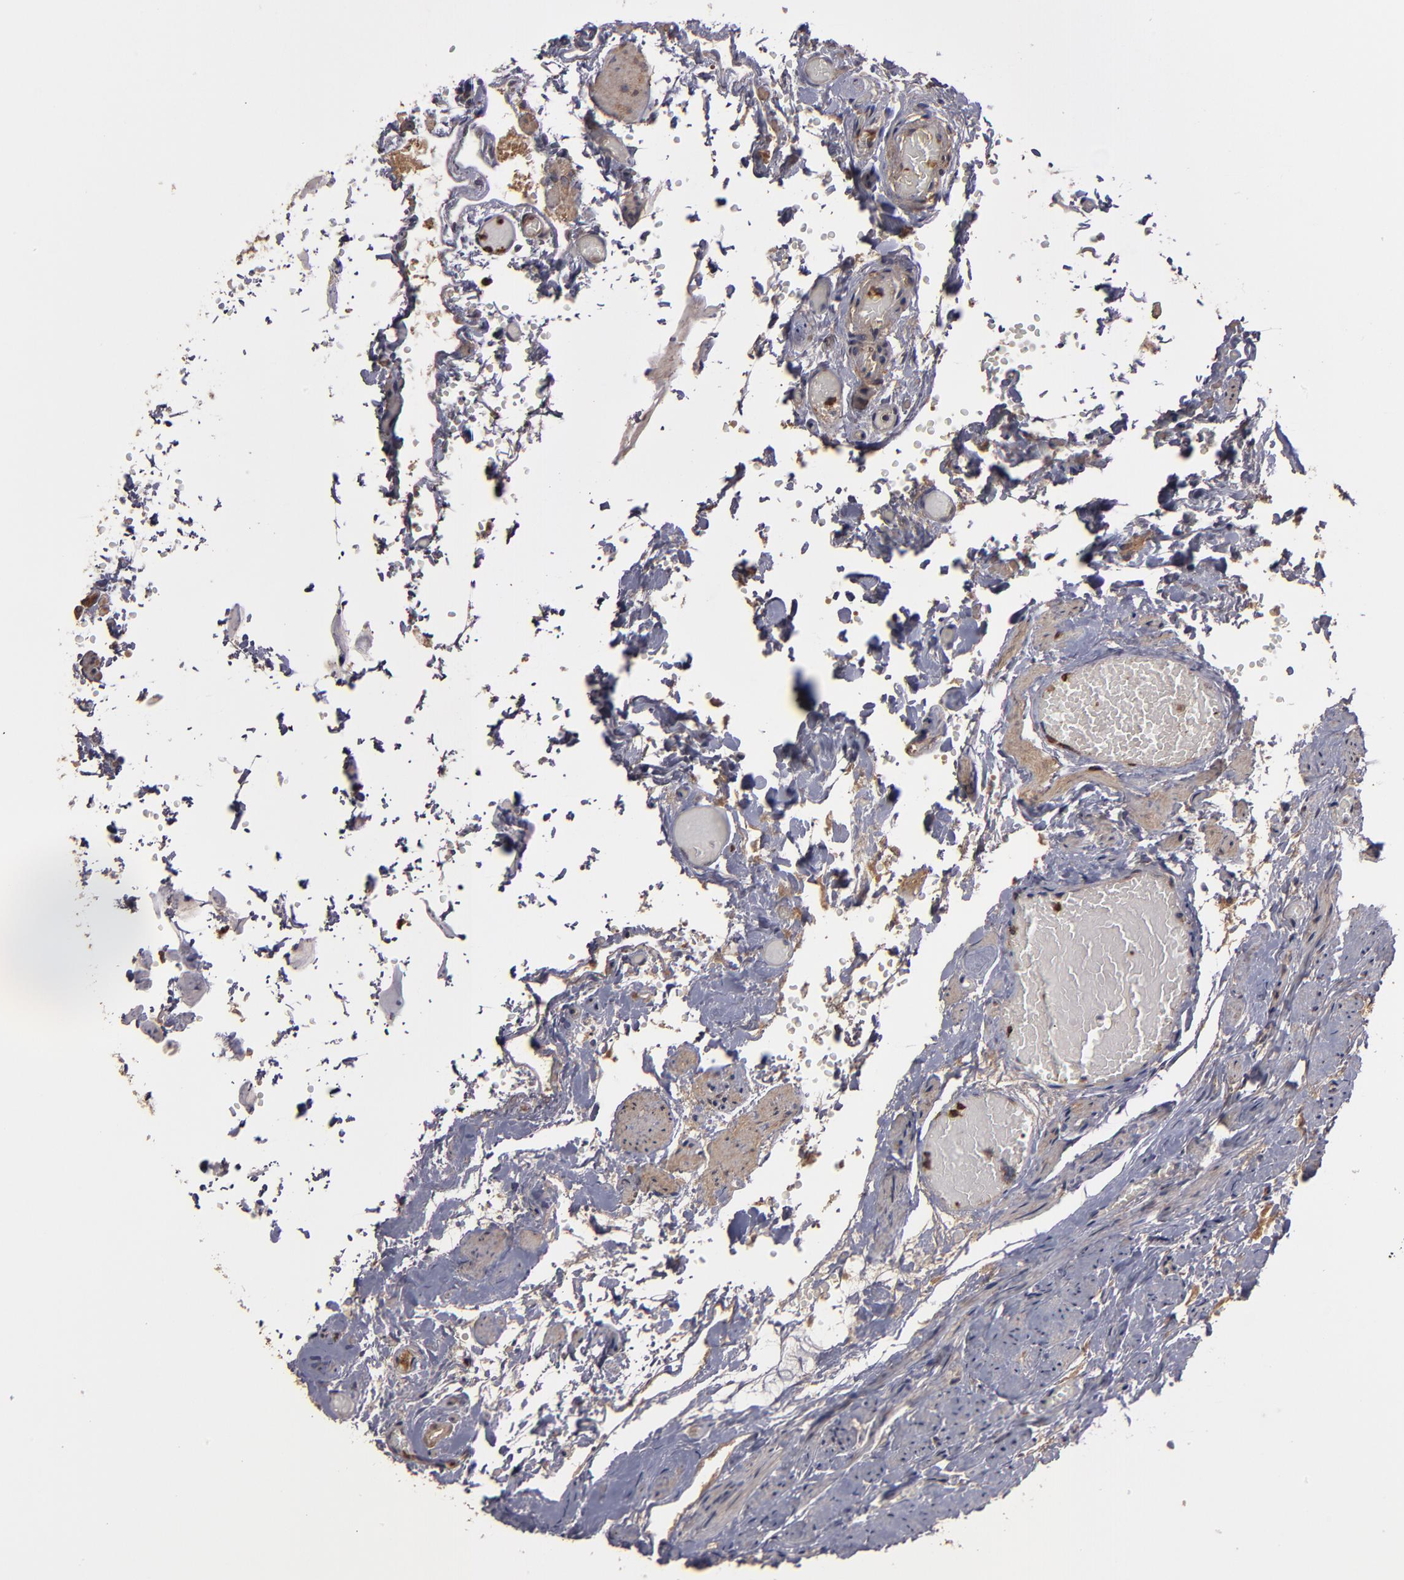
{"staining": {"intensity": "weak", "quantity": ">75%", "location": "cytoplasmic/membranous"}, "tissue": "fallopian tube", "cell_type": "Glandular cells", "image_type": "normal", "snomed": [{"axis": "morphology", "description": "Normal tissue, NOS"}, {"axis": "topography", "description": "Fallopian tube"}, {"axis": "topography", "description": "Ovary"}], "caption": "Unremarkable fallopian tube reveals weak cytoplasmic/membranous positivity in about >75% of glandular cells, visualized by immunohistochemistry. Immunohistochemistry (ihc) stains the protein in brown and the nuclei are stained blue.", "gene": "SERPINA7", "patient": {"sex": "female", "age": 69}}